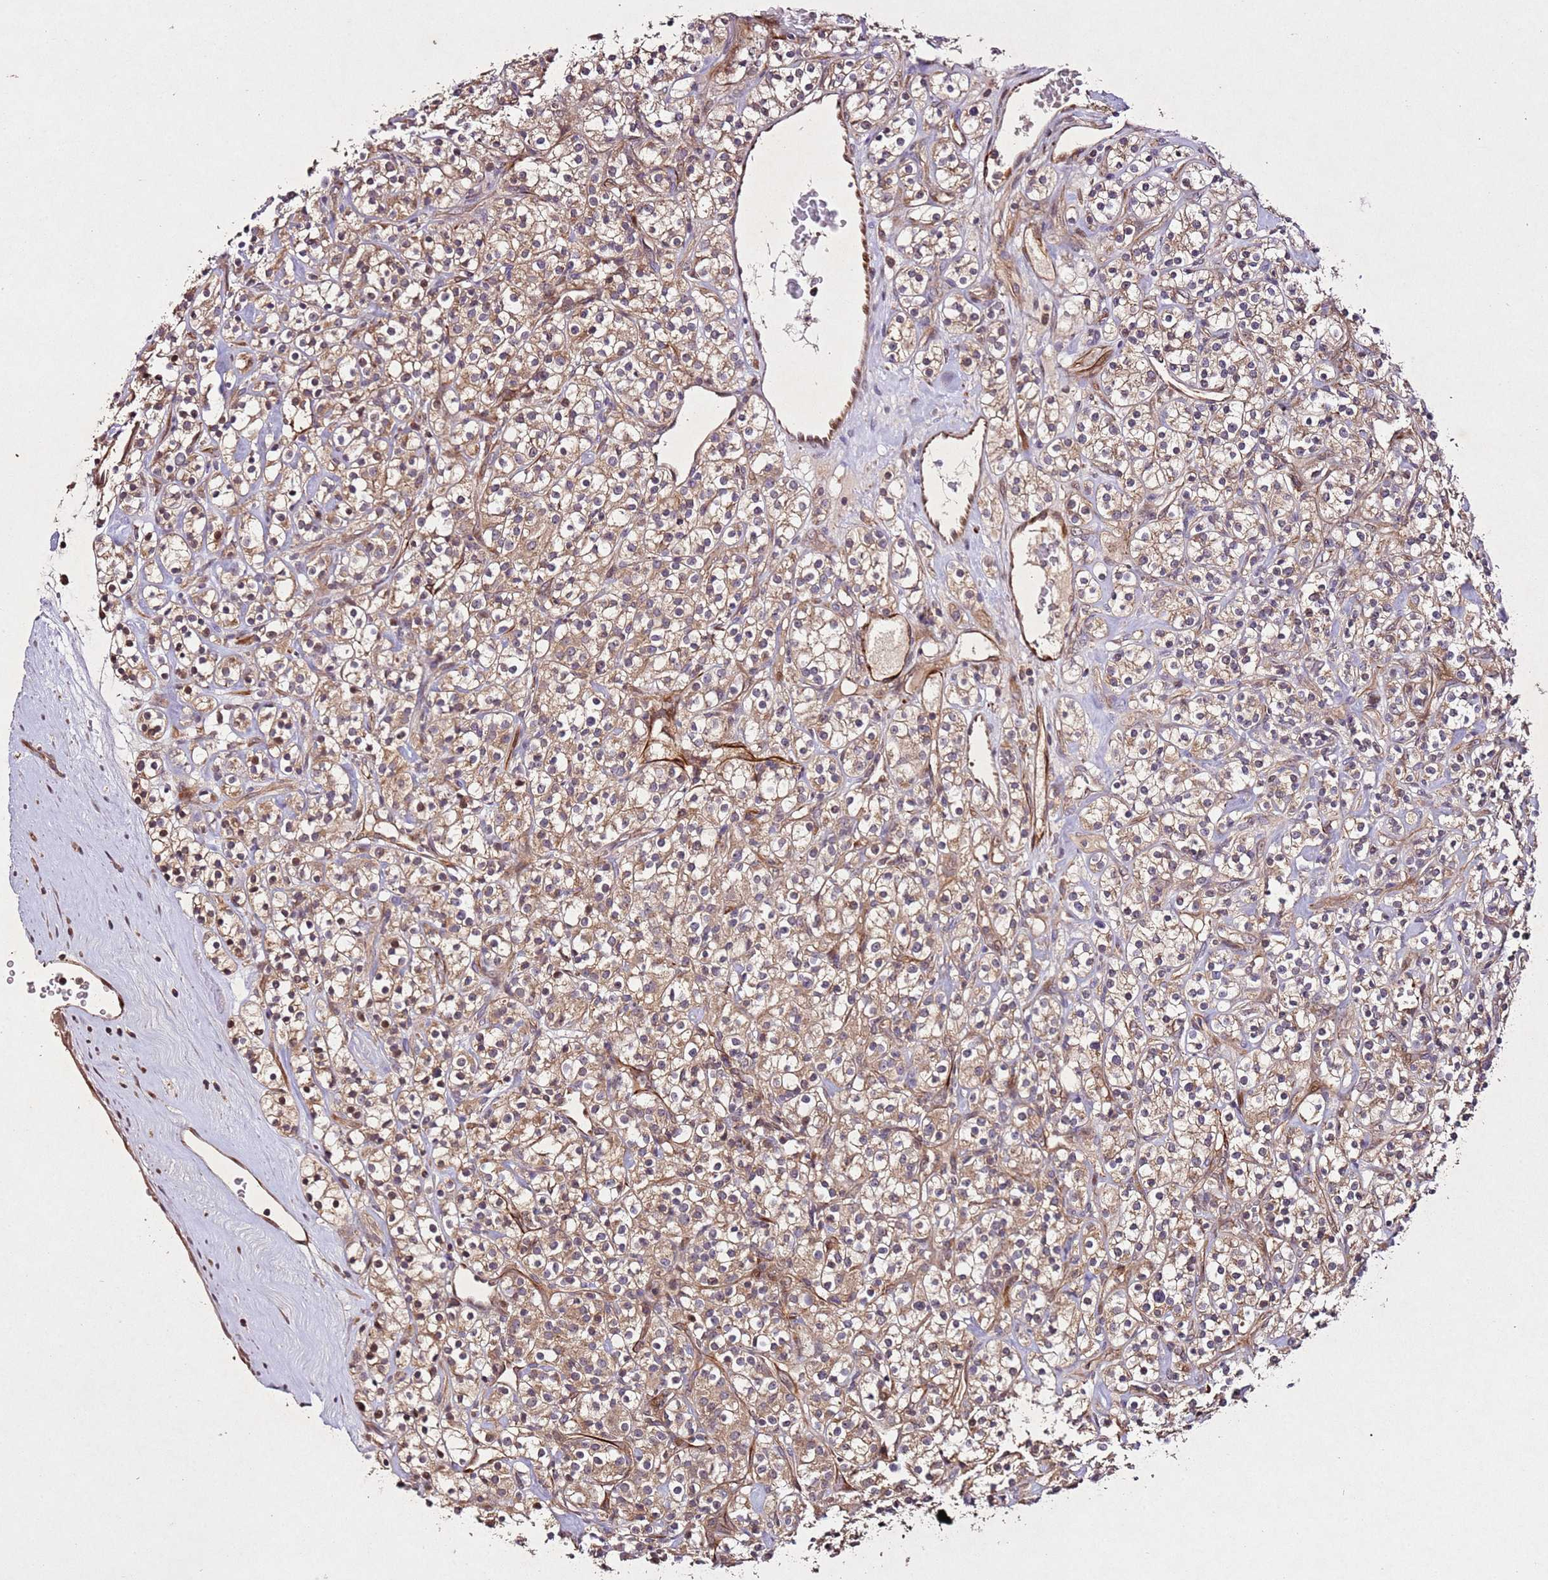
{"staining": {"intensity": "weak", "quantity": ">75%", "location": "cytoplasmic/membranous"}, "tissue": "renal cancer", "cell_type": "Tumor cells", "image_type": "cancer", "snomed": [{"axis": "morphology", "description": "Adenocarcinoma, NOS"}, {"axis": "topography", "description": "Kidney"}], "caption": "An immunohistochemistry micrograph of neoplastic tissue is shown. Protein staining in brown shows weak cytoplasmic/membranous positivity in renal cancer (adenocarcinoma) within tumor cells. (IHC, brightfield microscopy, high magnification).", "gene": "PTMA", "patient": {"sex": "male", "age": 77}}